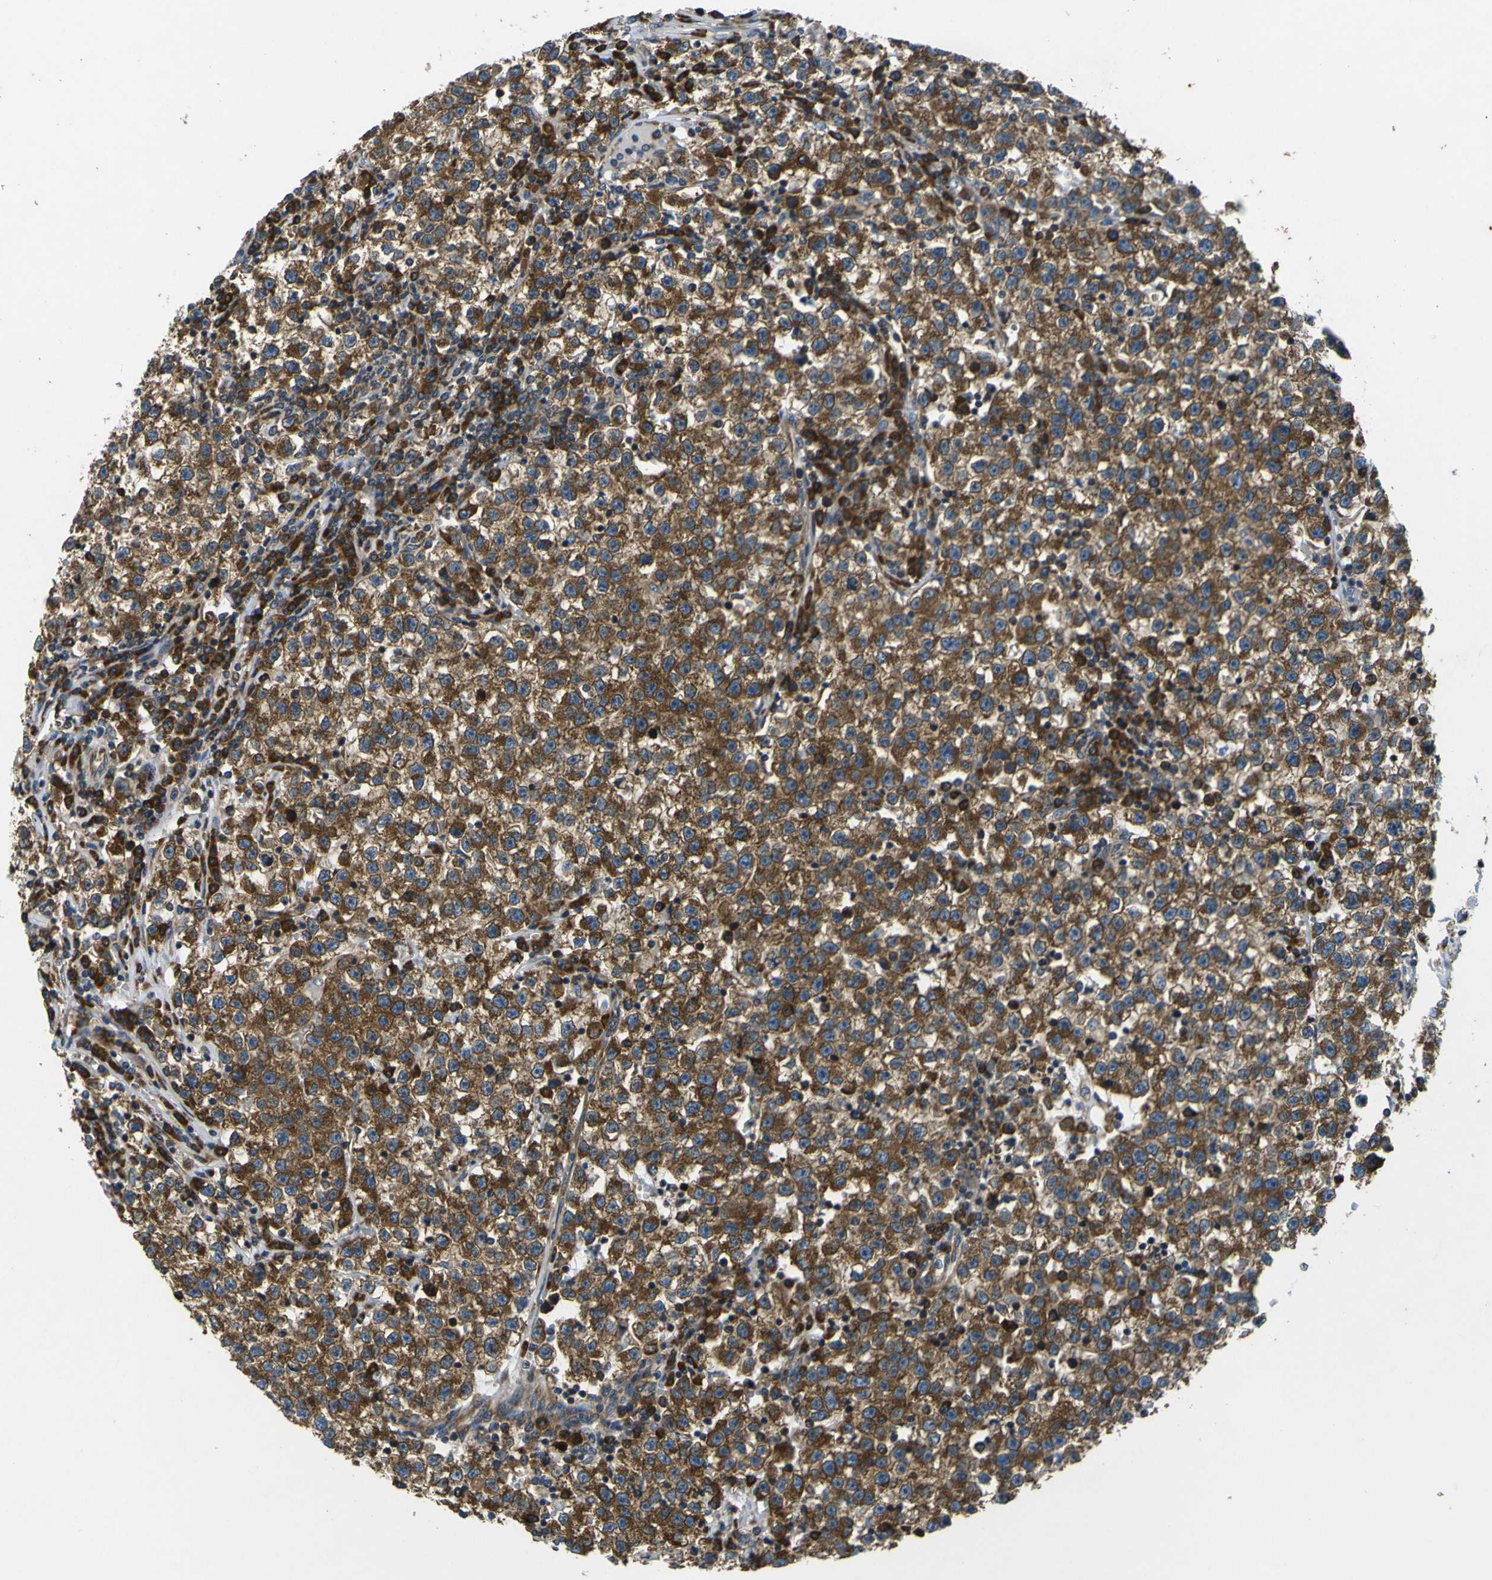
{"staining": {"intensity": "strong", "quantity": ">75%", "location": "cytoplasmic/membranous"}, "tissue": "testis cancer", "cell_type": "Tumor cells", "image_type": "cancer", "snomed": [{"axis": "morphology", "description": "Seminoma, NOS"}, {"axis": "topography", "description": "Testis"}], "caption": "Testis seminoma tissue displays strong cytoplasmic/membranous staining in approximately >75% of tumor cells, visualized by immunohistochemistry. (DAB (3,3'-diaminobenzidine) = brown stain, brightfield microscopy at high magnification).", "gene": "RPSA", "patient": {"sex": "male", "age": 22}}